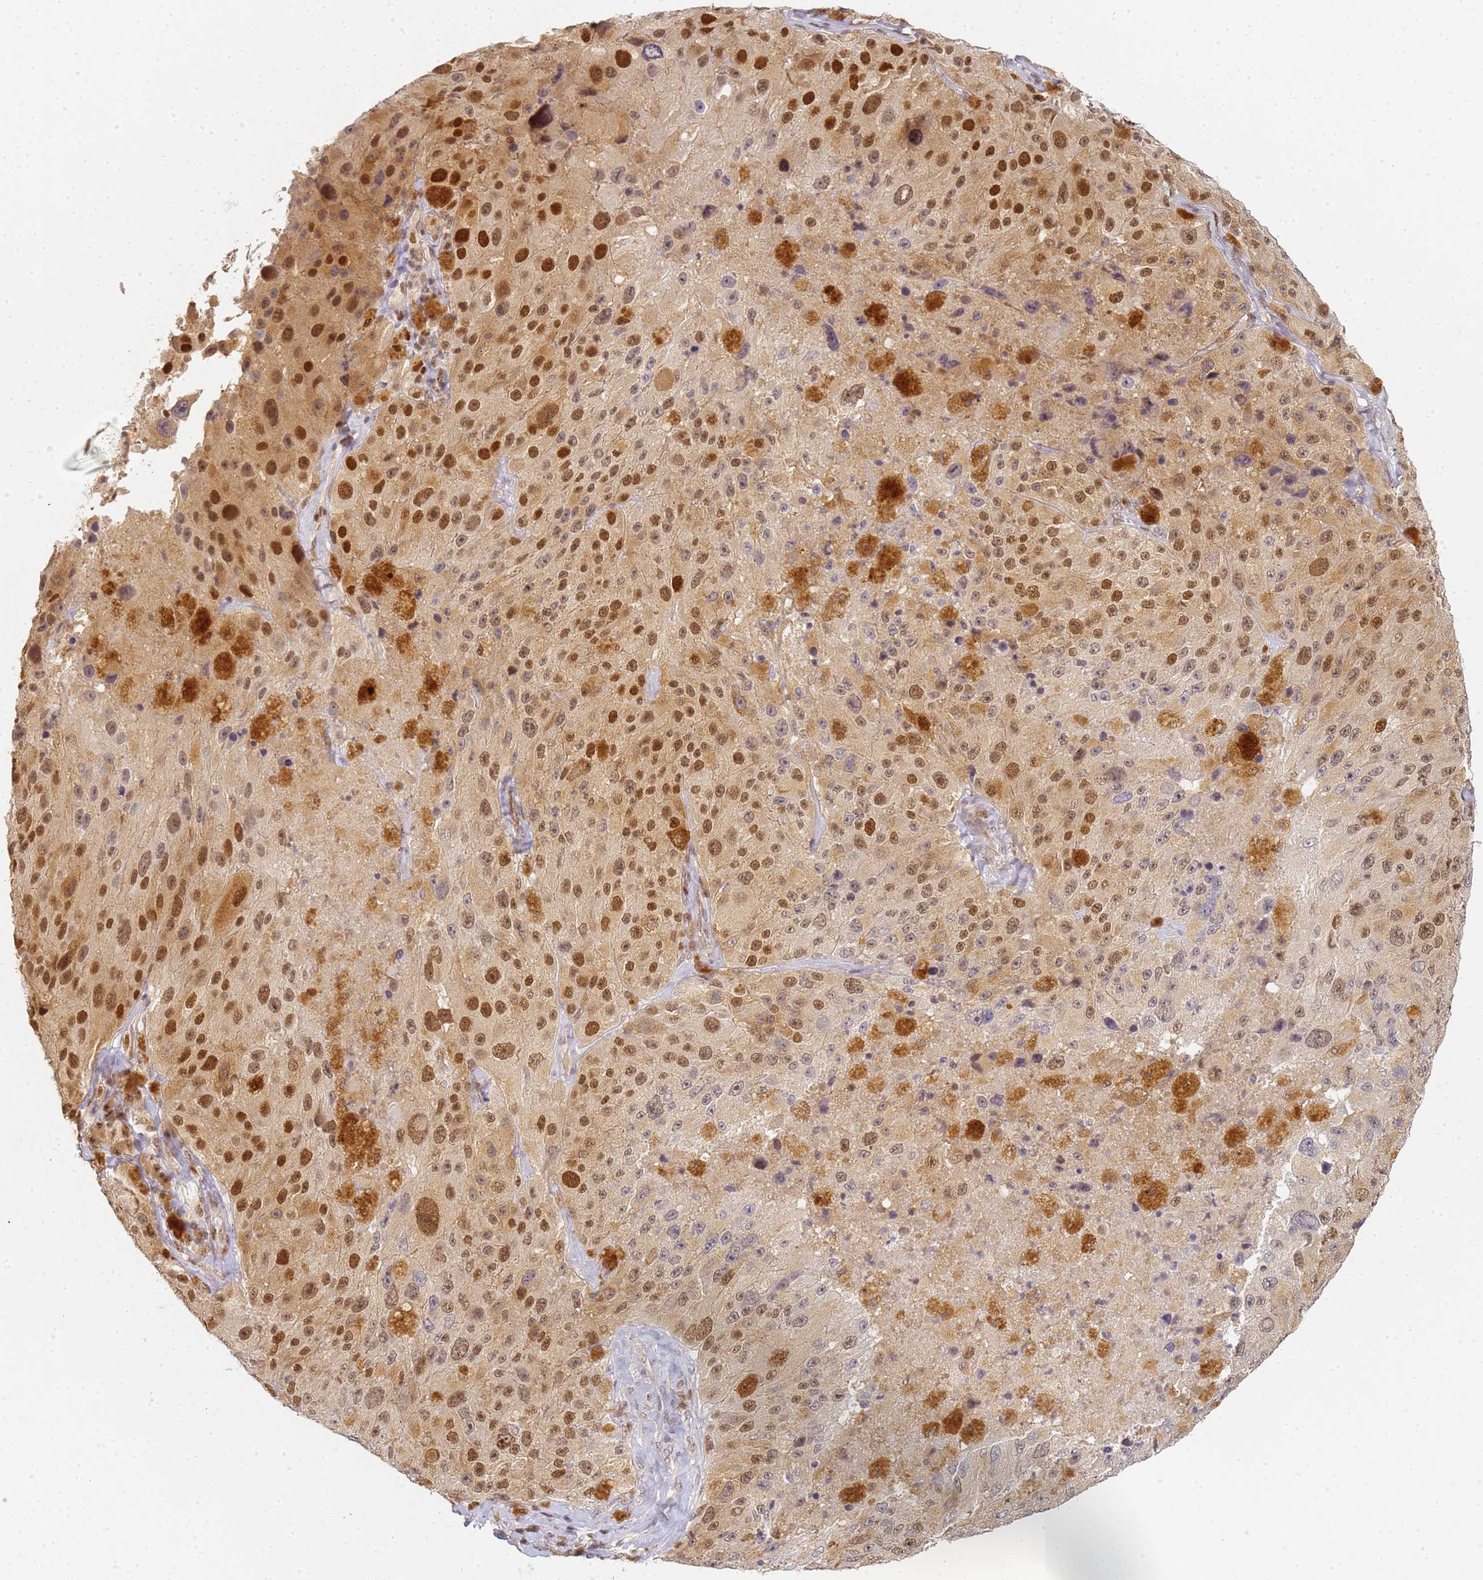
{"staining": {"intensity": "moderate", "quantity": ">75%", "location": "nuclear"}, "tissue": "melanoma", "cell_type": "Tumor cells", "image_type": "cancer", "snomed": [{"axis": "morphology", "description": "Malignant melanoma, Metastatic site"}, {"axis": "topography", "description": "Lymph node"}], "caption": "Immunohistochemistry staining of melanoma, which demonstrates medium levels of moderate nuclear expression in about >75% of tumor cells indicating moderate nuclear protein staining. The staining was performed using DAB (3,3'-diaminobenzidine) (brown) for protein detection and nuclei were counterstained in hematoxylin (blue).", "gene": "HMCES", "patient": {"sex": "male", "age": 62}}